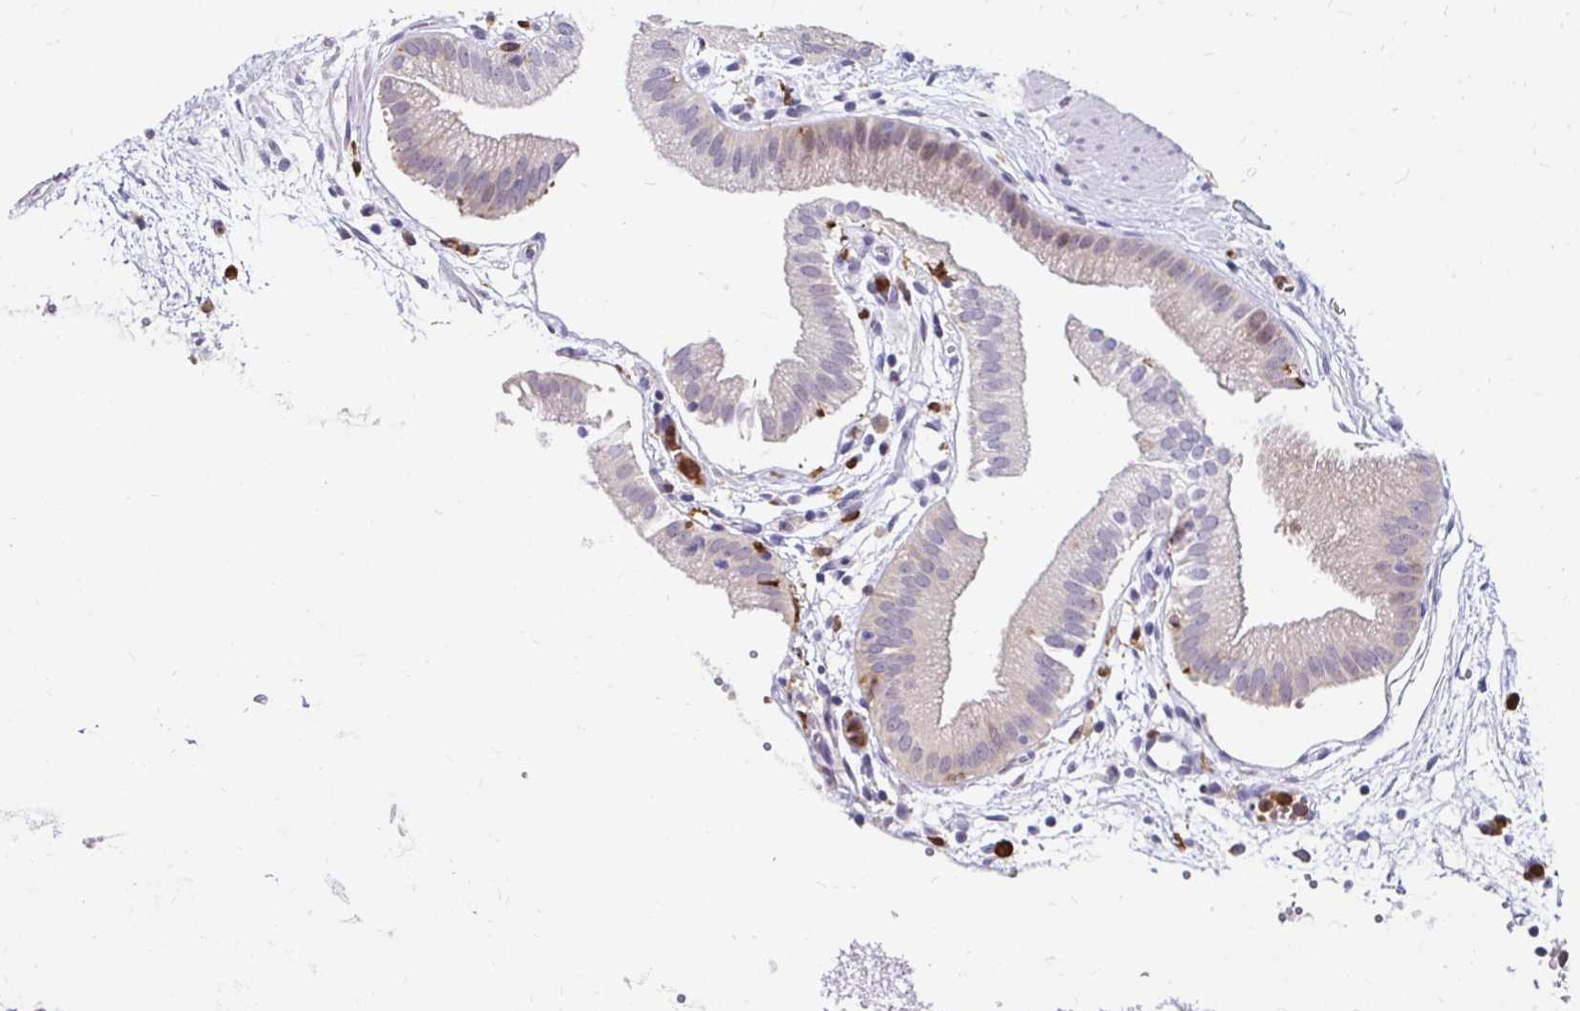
{"staining": {"intensity": "negative", "quantity": "none", "location": "none"}, "tissue": "gallbladder", "cell_type": "Glandular cells", "image_type": "normal", "snomed": [{"axis": "morphology", "description": "Normal tissue, NOS"}, {"axis": "topography", "description": "Gallbladder"}], "caption": "IHC of unremarkable gallbladder displays no positivity in glandular cells.", "gene": "PADI2", "patient": {"sex": "female", "age": 65}}